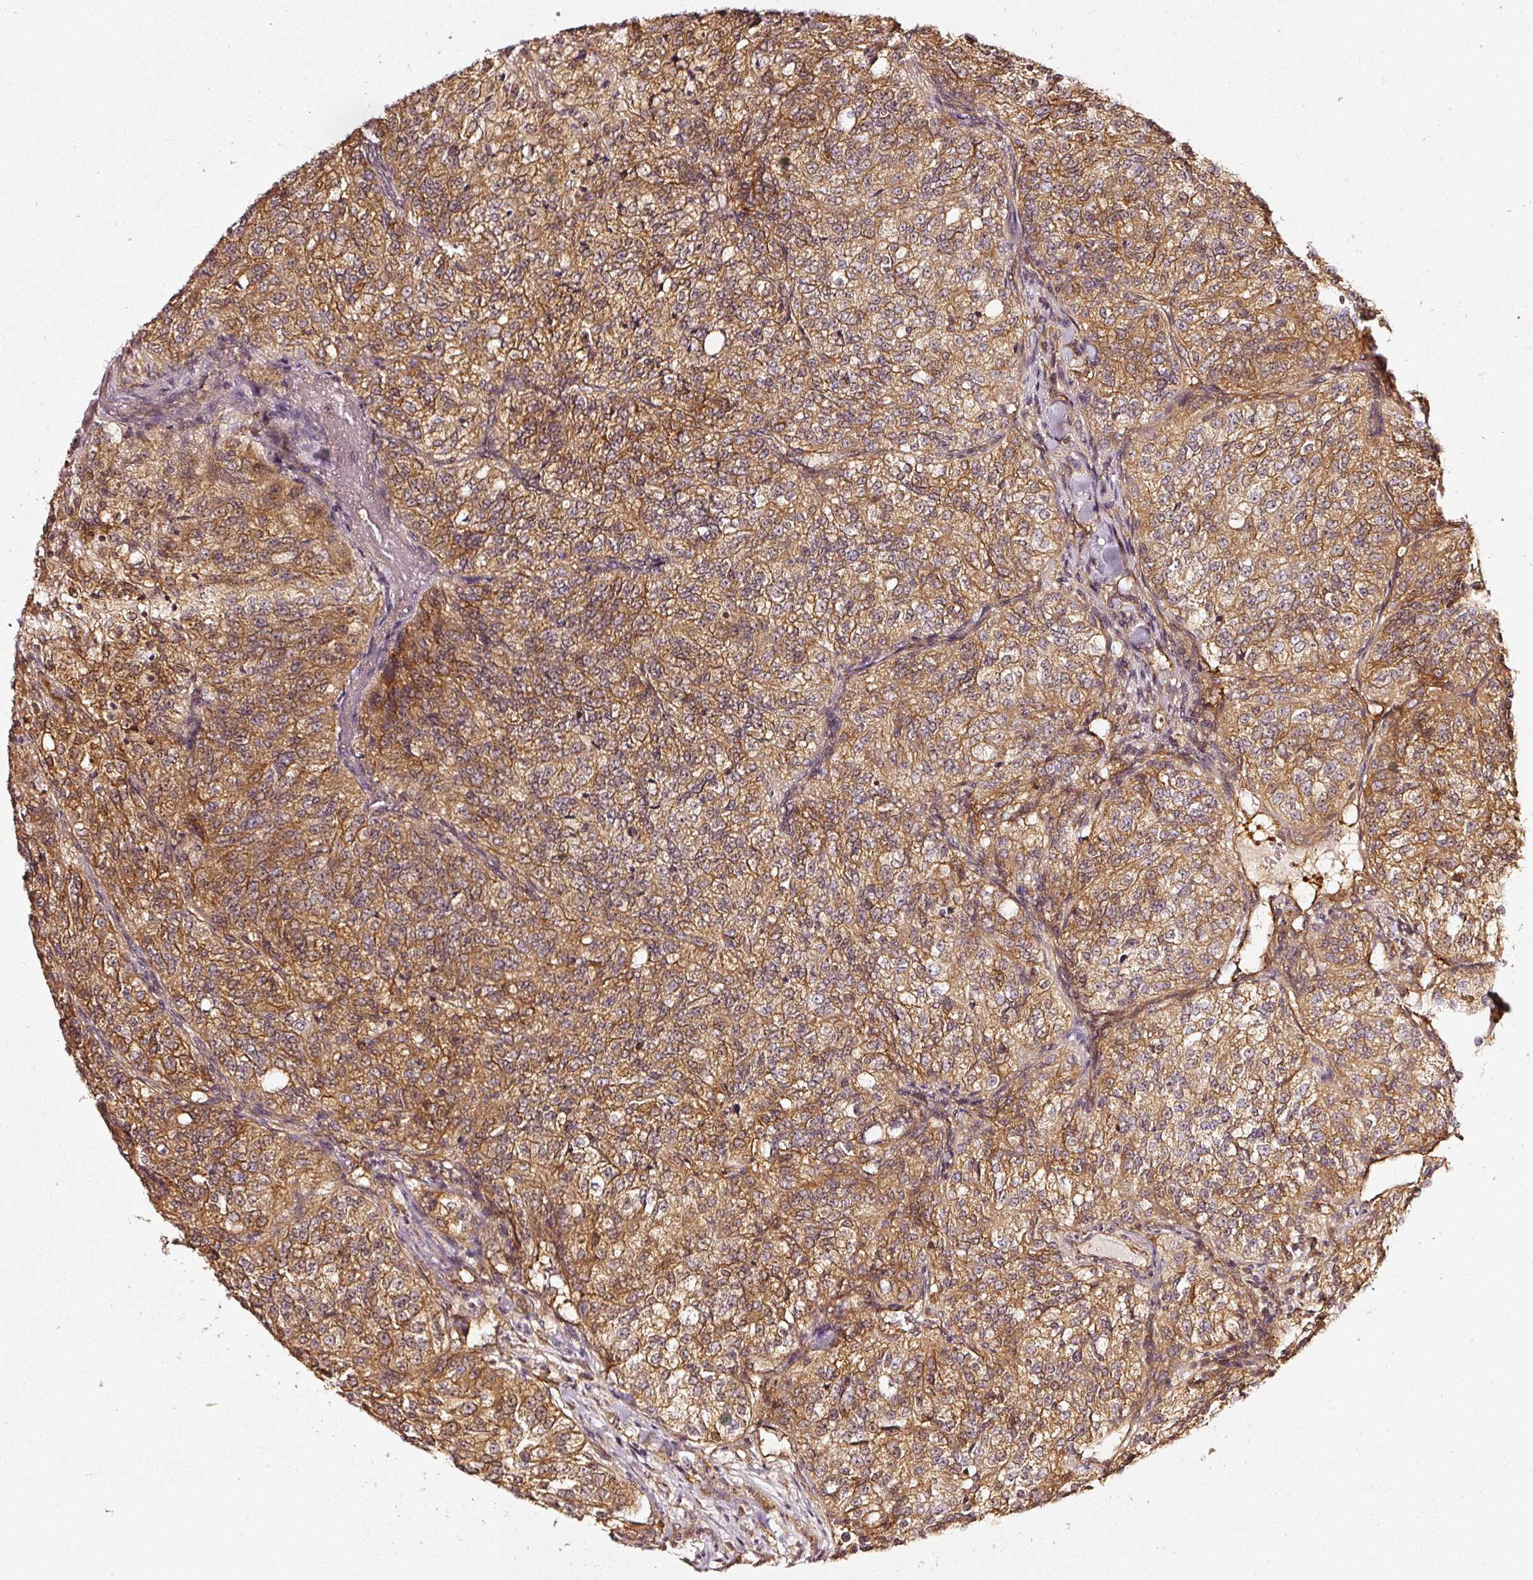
{"staining": {"intensity": "moderate", "quantity": ">75%", "location": "cytoplasmic/membranous"}, "tissue": "renal cancer", "cell_type": "Tumor cells", "image_type": "cancer", "snomed": [{"axis": "morphology", "description": "Adenocarcinoma, NOS"}, {"axis": "topography", "description": "Kidney"}], "caption": "Immunohistochemistry (IHC) photomicrograph of neoplastic tissue: human adenocarcinoma (renal) stained using immunohistochemistry (IHC) reveals medium levels of moderate protein expression localized specifically in the cytoplasmic/membranous of tumor cells, appearing as a cytoplasmic/membranous brown color.", "gene": "ASMTL", "patient": {"sex": "female", "age": 63}}